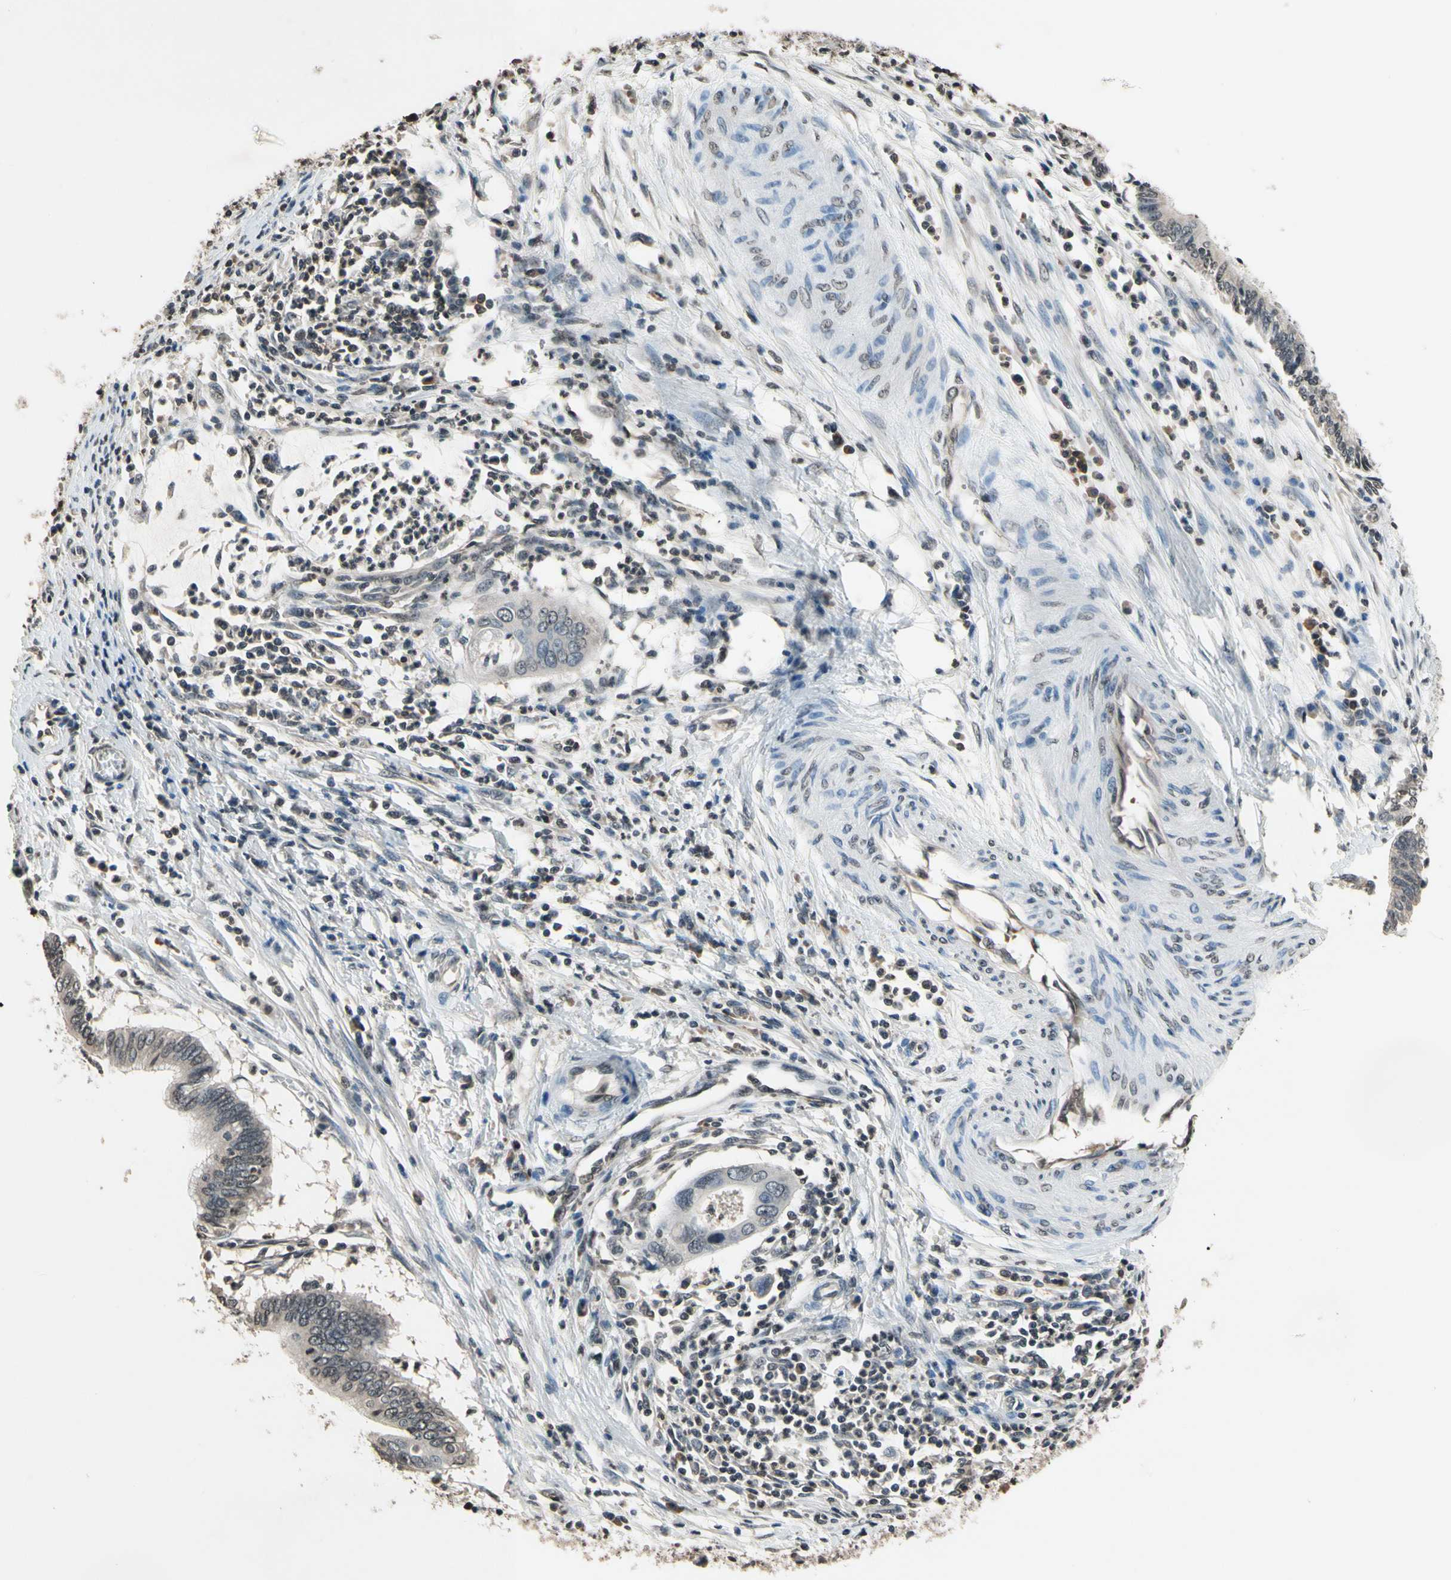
{"staining": {"intensity": "weak", "quantity": ">75%", "location": "cytoplasmic/membranous"}, "tissue": "cervical cancer", "cell_type": "Tumor cells", "image_type": "cancer", "snomed": [{"axis": "morphology", "description": "Adenocarcinoma, NOS"}, {"axis": "topography", "description": "Cervix"}], "caption": "Immunohistochemical staining of human cervical adenocarcinoma reveals weak cytoplasmic/membranous protein positivity in approximately >75% of tumor cells. (IHC, brightfield microscopy, high magnification).", "gene": "GCLC", "patient": {"sex": "female", "age": 36}}